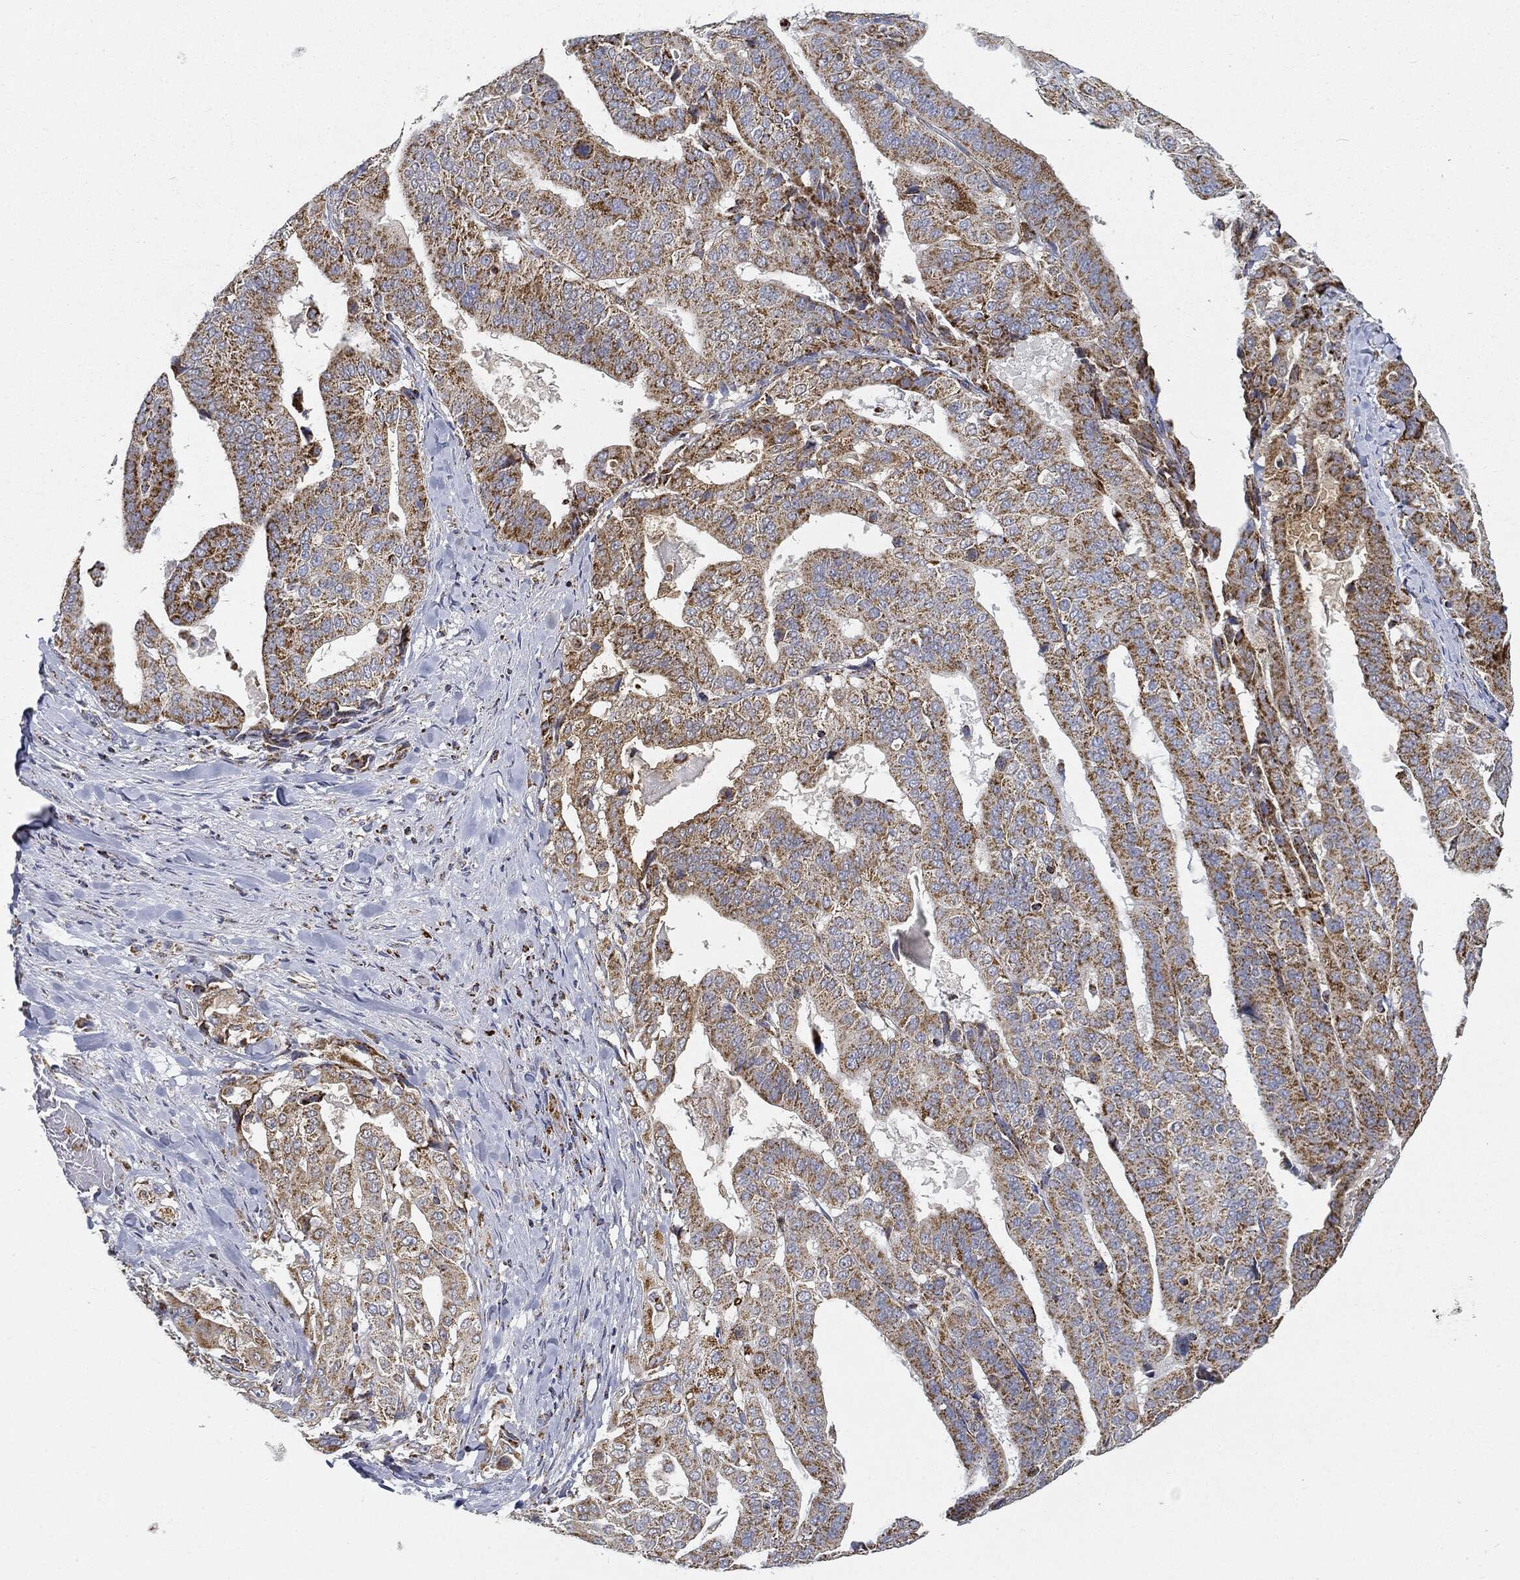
{"staining": {"intensity": "strong", "quantity": ">75%", "location": "cytoplasmic/membranous"}, "tissue": "stomach cancer", "cell_type": "Tumor cells", "image_type": "cancer", "snomed": [{"axis": "morphology", "description": "Adenocarcinoma, NOS"}, {"axis": "topography", "description": "Stomach"}], "caption": "This histopathology image demonstrates stomach cancer (adenocarcinoma) stained with IHC to label a protein in brown. The cytoplasmic/membranous of tumor cells show strong positivity for the protein. Nuclei are counter-stained blue.", "gene": "CAPN15", "patient": {"sex": "male", "age": 48}}